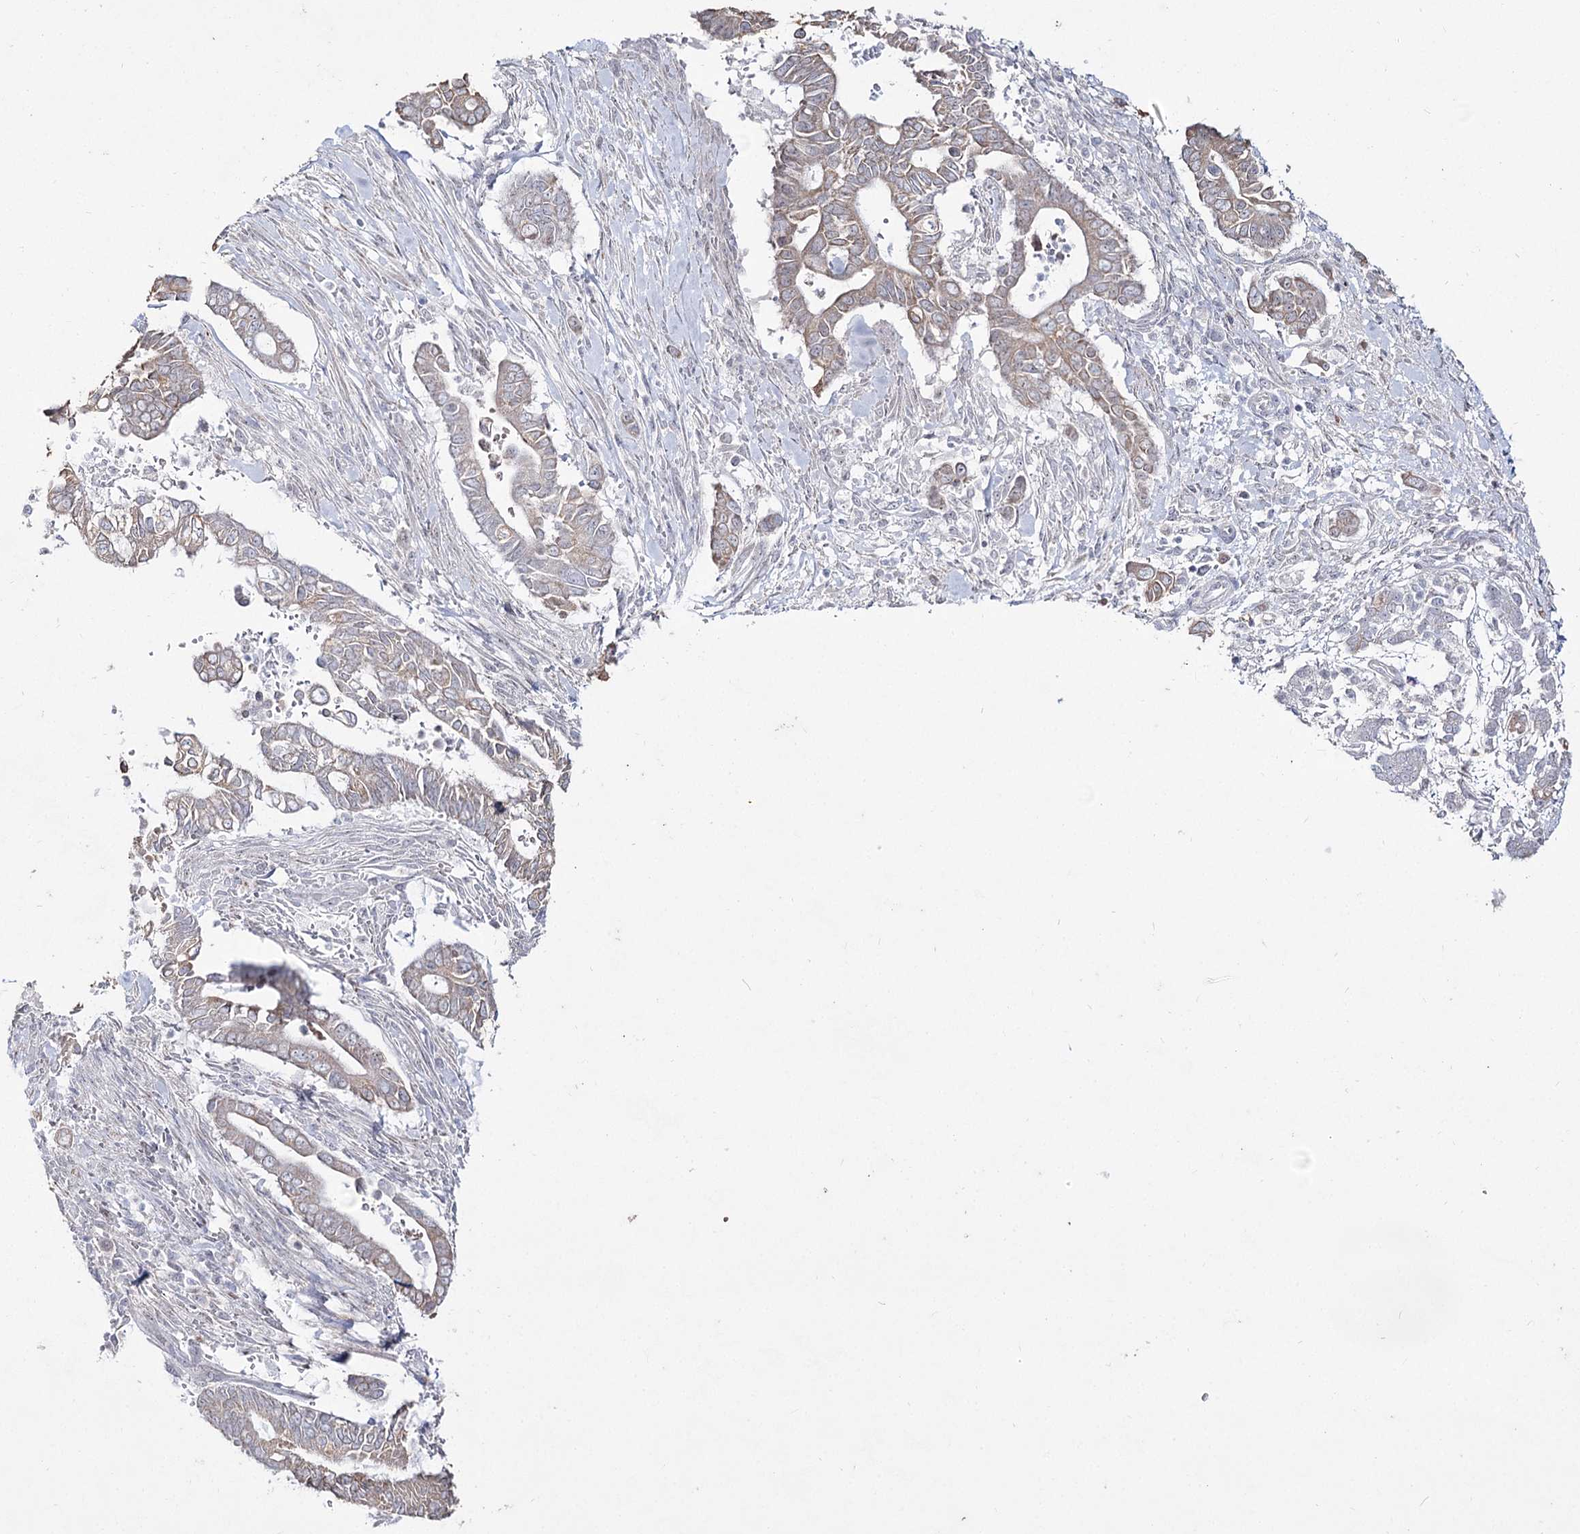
{"staining": {"intensity": "weak", "quantity": ">75%", "location": "cytoplasmic/membranous"}, "tissue": "pancreatic cancer", "cell_type": "Tumor cells", "image_type": "cancer", "snomed": [{"axis": "morphology", "description": "Adenocarcinoma, NOS"}, {"axis": "topography", "description": "Pancreas"}], "caption": "A high-resolution micrograph shows immunohistochemistry (IHC) staining of pancreatic cancer, which demonstrates weak cytoplasmic/membranous staining in about >75% of tumor cells.", "gene": "DDX50", "patient": {"sex": "male", "age": 68}}